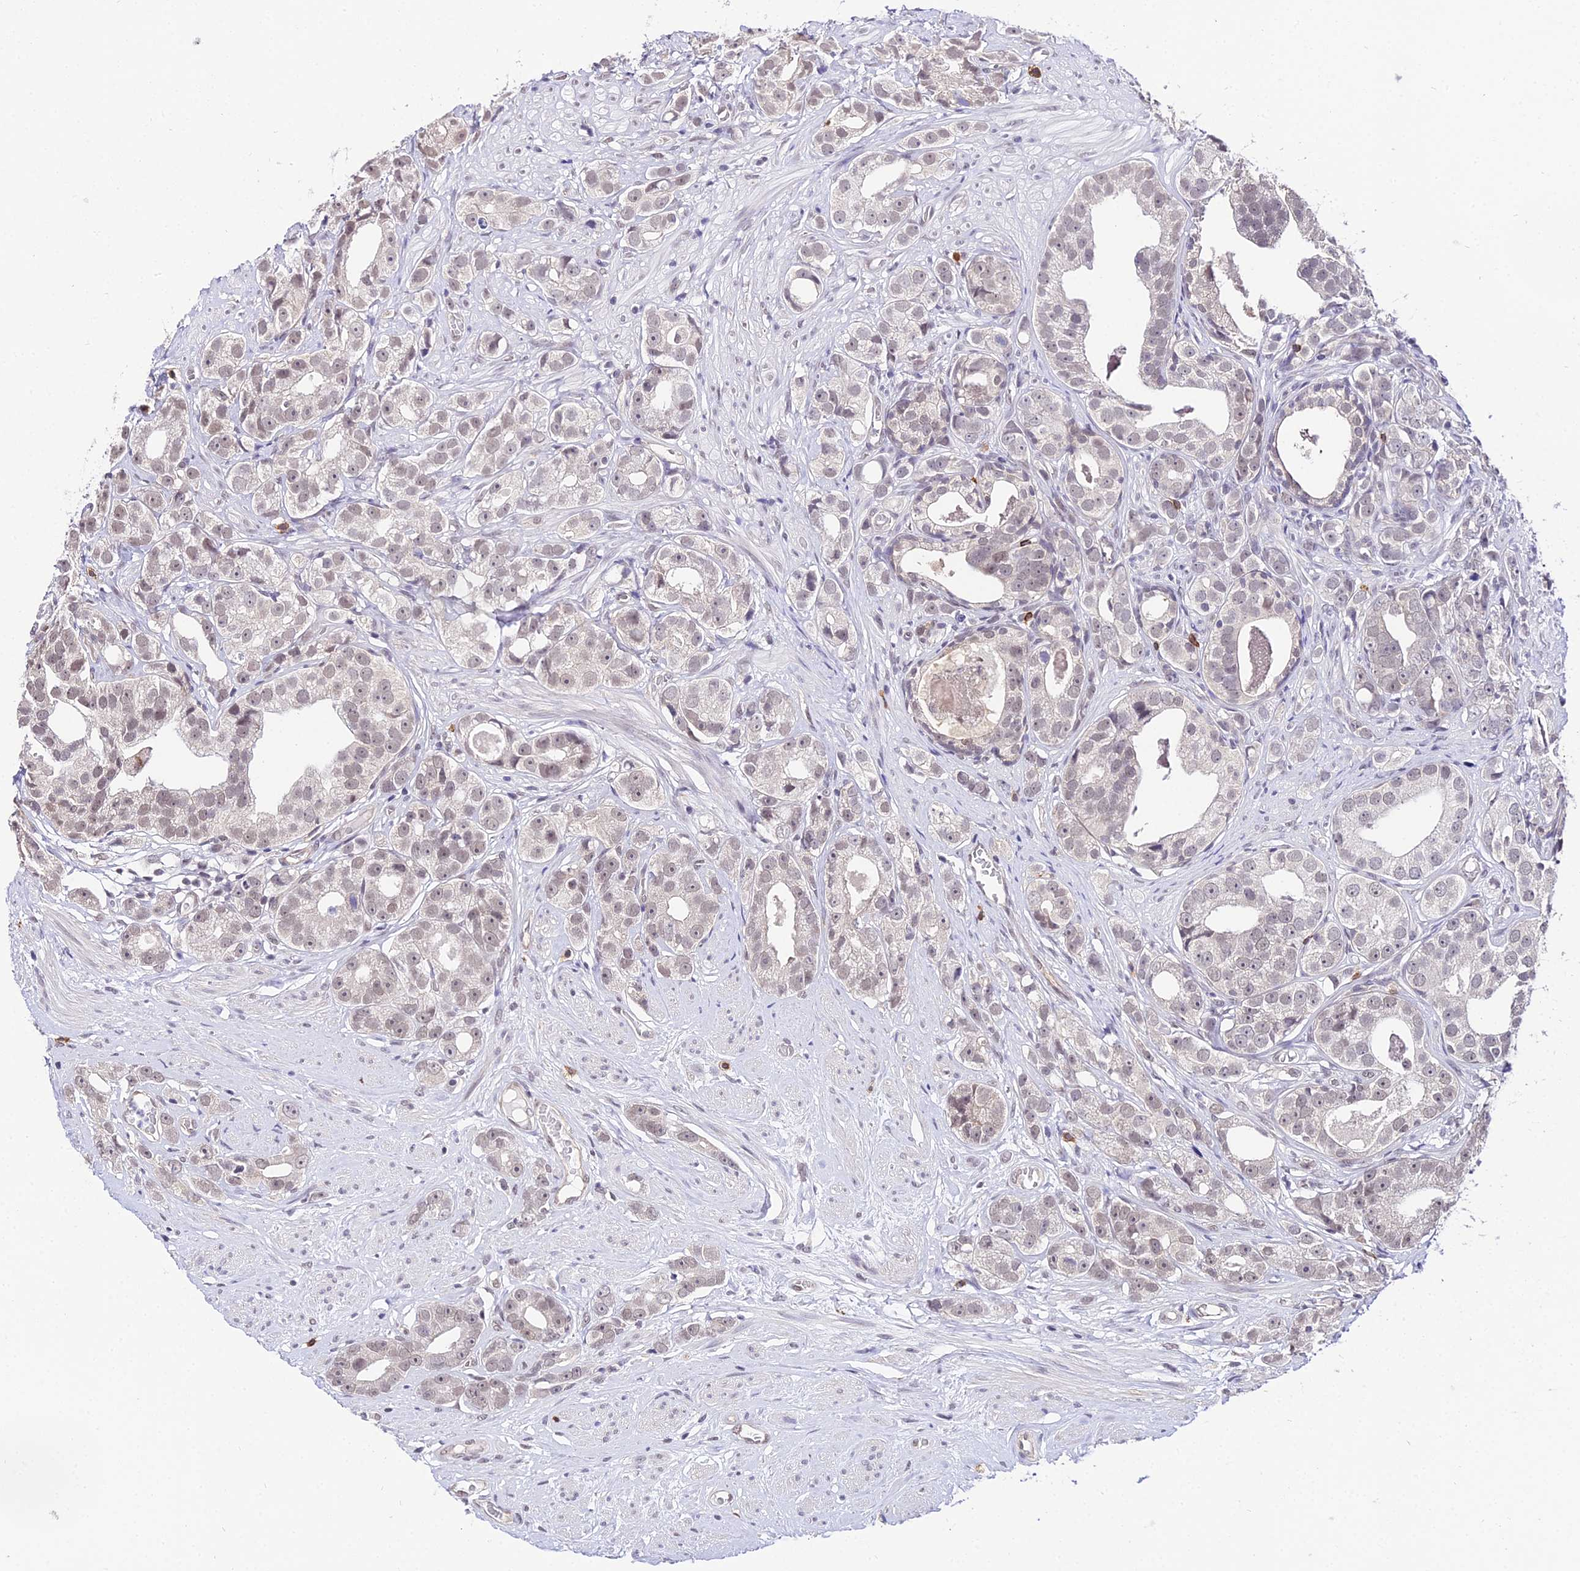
{"staining": {"intensity": "weak", "quantity": "<25%", "location": "nuclear"}, "tissue": "prostate cancer", "cell_type": "Tumor cells", "image_type": "cancer", "snomed": [{"axis": "morphology", "description": "Adenocarcinoma, High grade"}, {"axis": "topography", "description": "Prostate"}], "caption": "Prostate high-grade adenocarcinoma was stained to show a protein in brown. There is no significant positivity in tumor cells. The staining is performed using DAB (3,3'-diaminobenzidine) brown chromogen with nuclei counter-stained in using hematoxylin.", "gene": "POLR2I", "patient": {"sex": "male", "age": 71}}